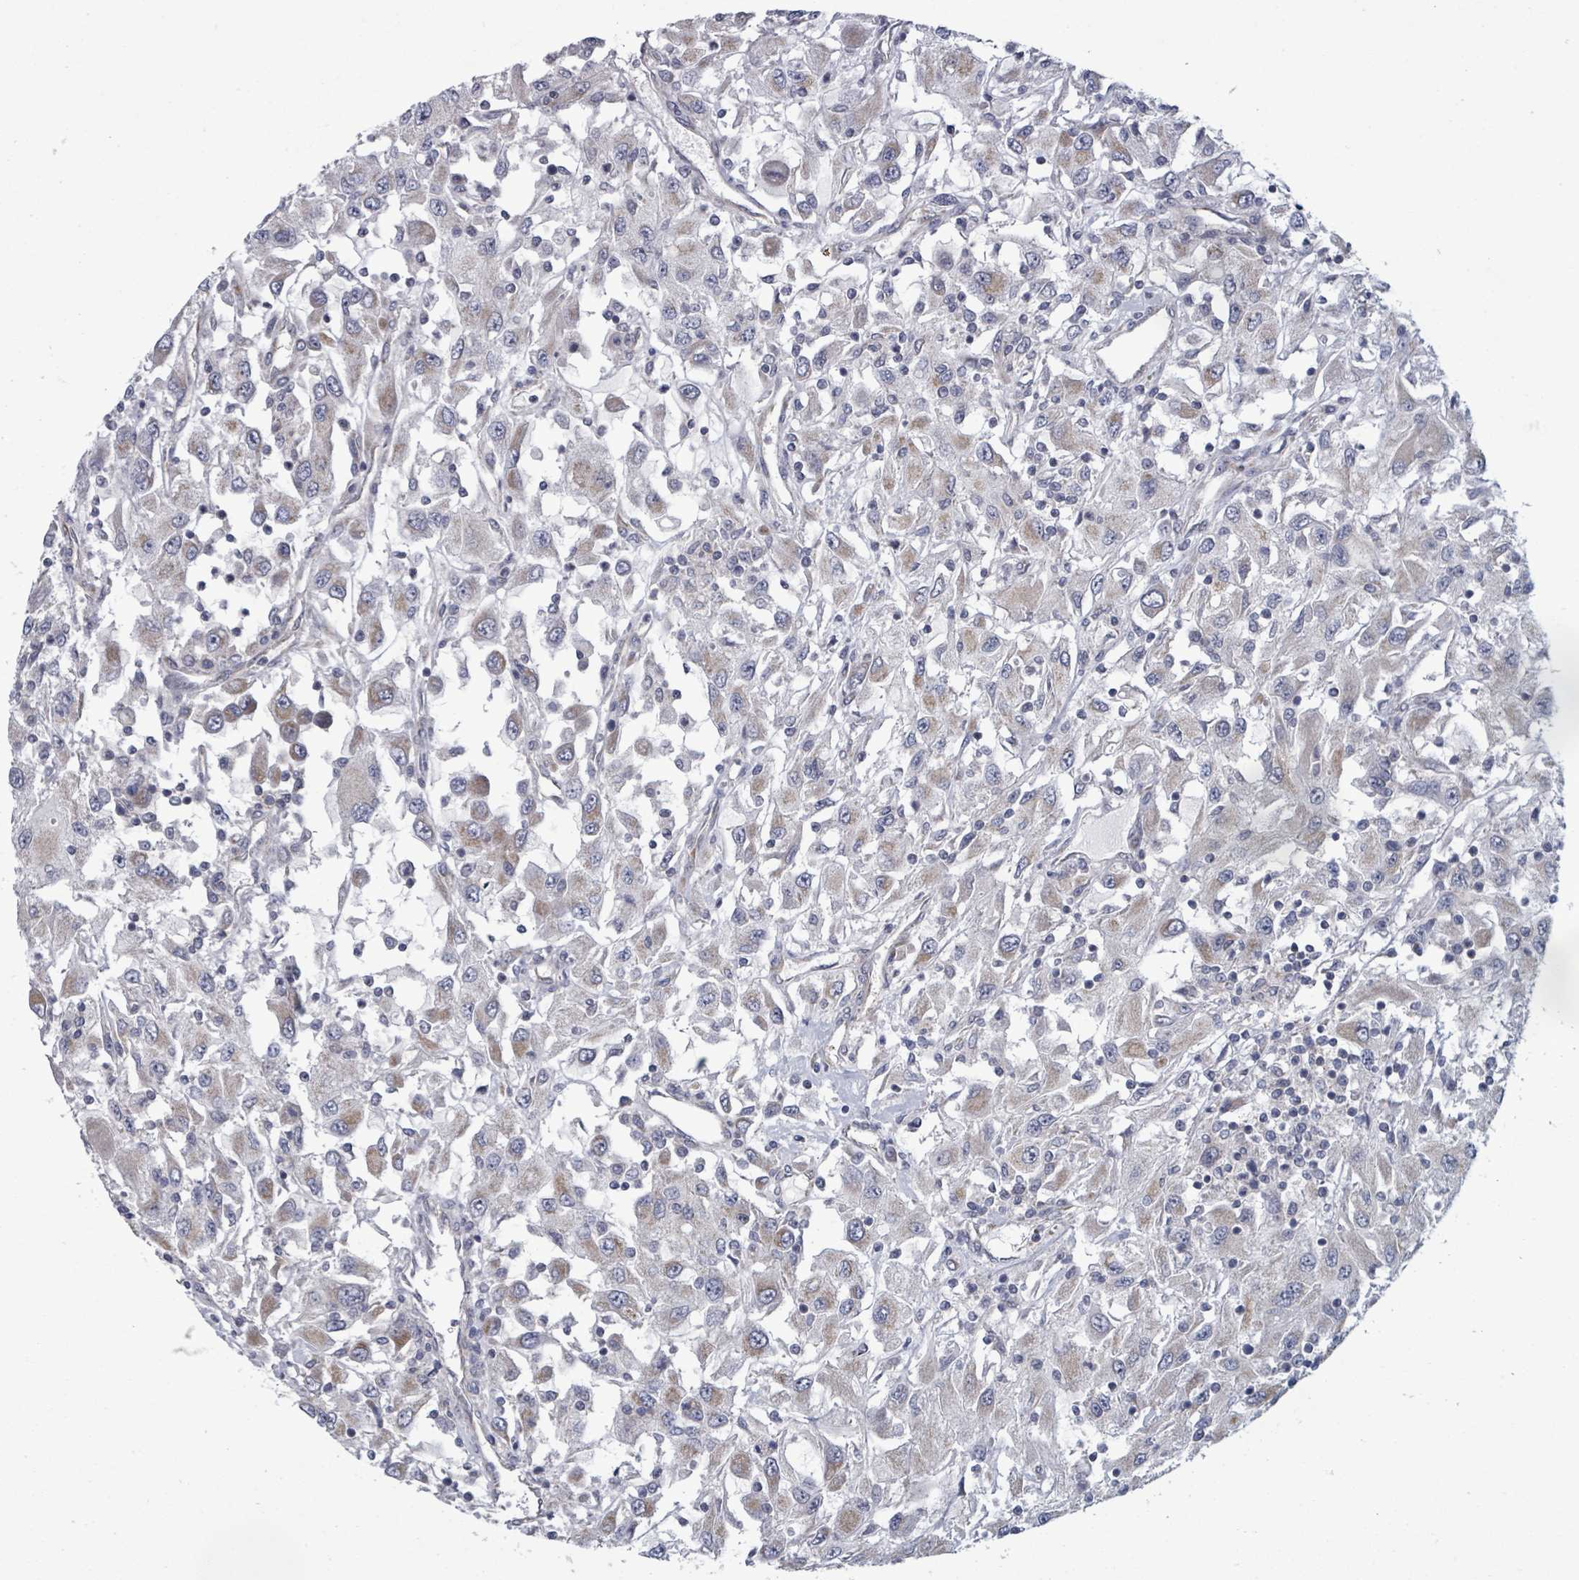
{"staining": {"intensity": "negative", "quantity": "none", "location": "none"}, "tissue": "renal cancer", "cell_type": "Tumor cells", "image_type": "cancer", "snomed": [{"axis": "morphology", "description": "Adenocarcinoma, NOS"}, {"axis": "topography", "description": "Kidney"}], "caption": "Micrograph shows no significant protein expression in tumor cells of renal cancer (adenocarcinoma).", "gene": "FKBP1A", "patient": {"sex": "female", "age": 67}}